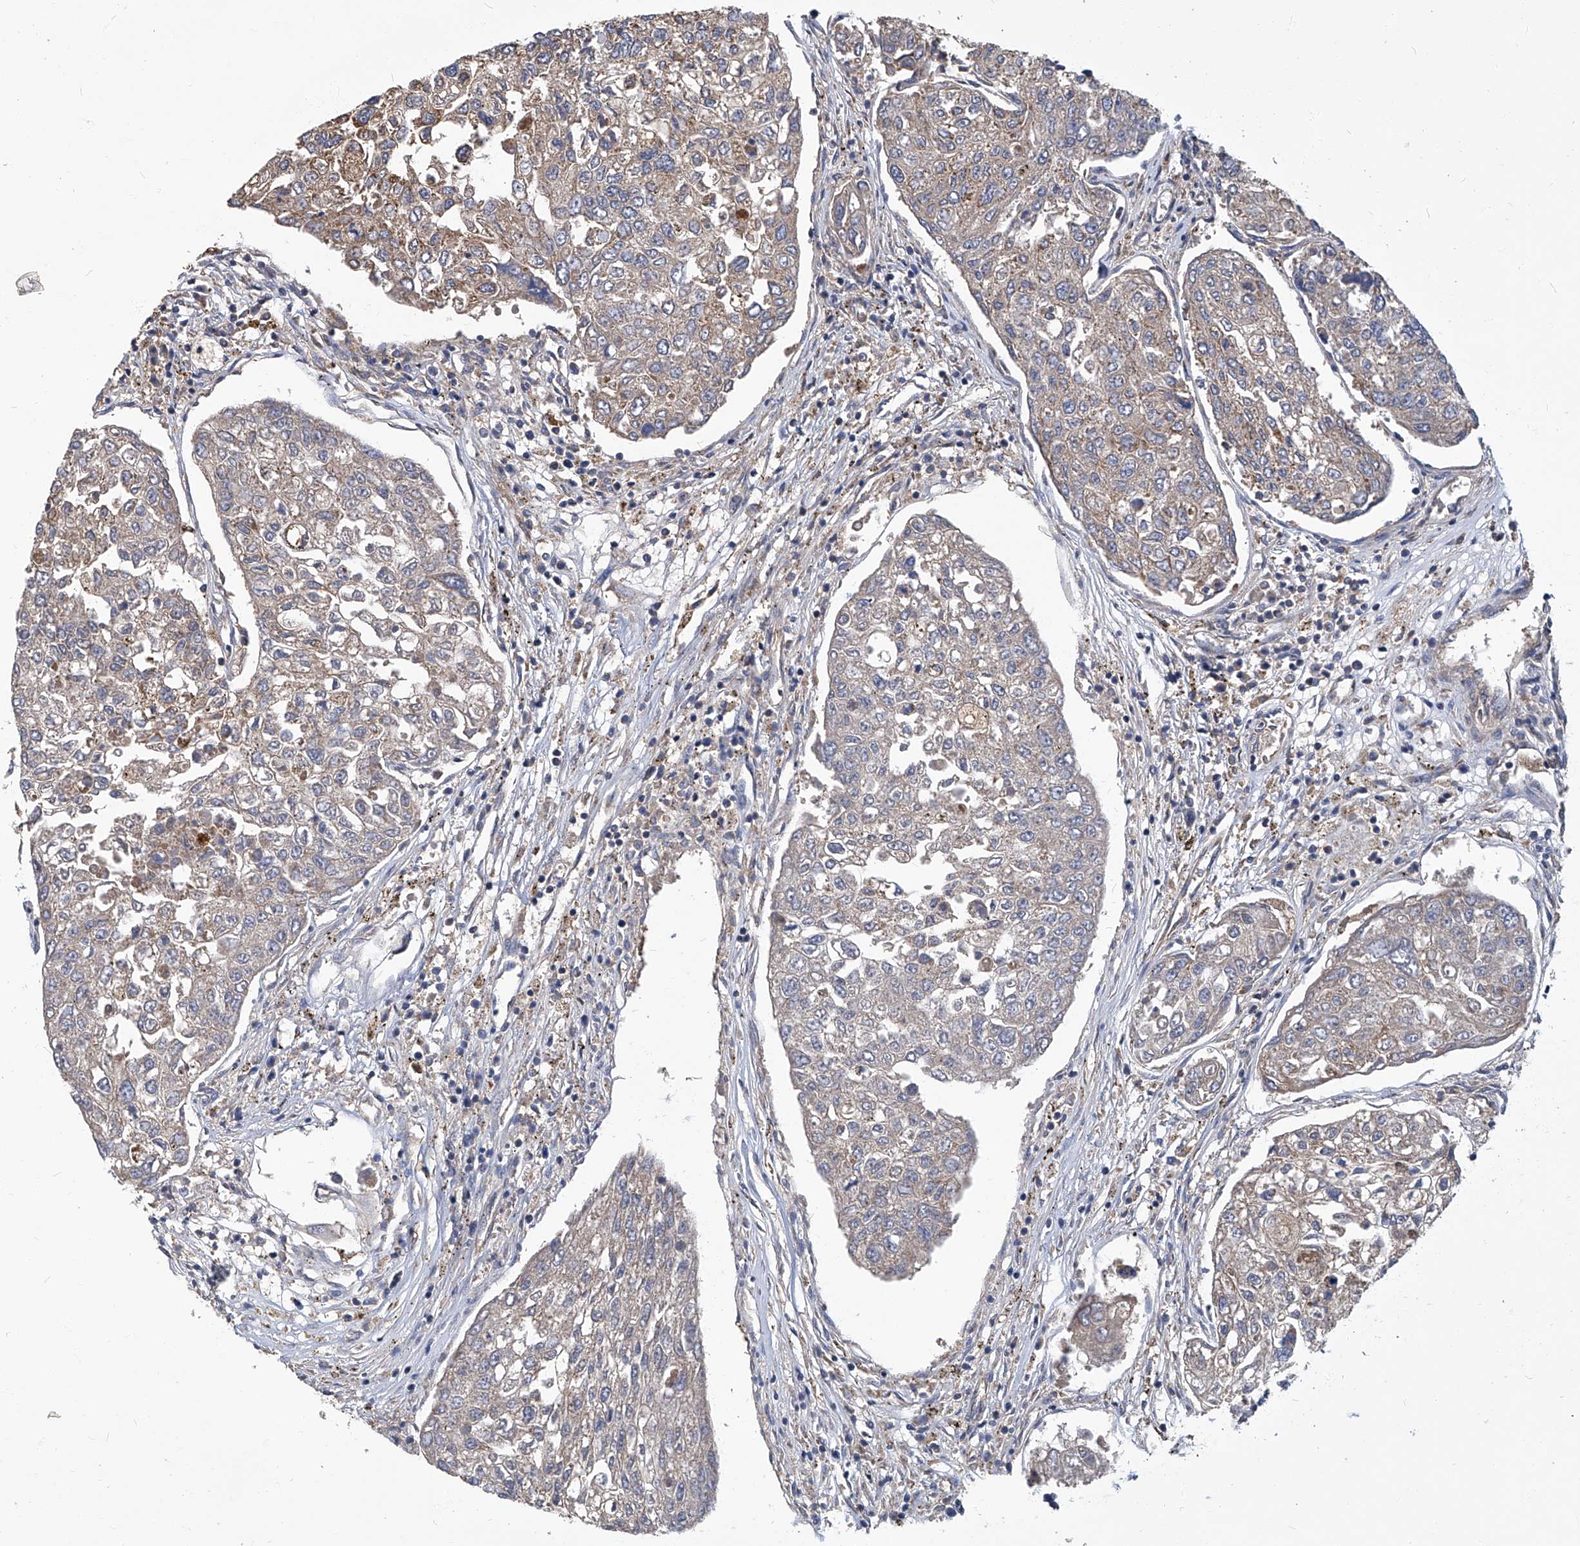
{"staining": {"intensity": "weak", "quantity": "<25%", "location": "cytoplasmic/membranous"}, "tissue": "urothelial cancer", "cell_type": "Tumor cells", "image_type": "cancer", "snomed": [{"axis": "morphology", "description": "Urothelial carcinoma, High grade"}, {"axis": "topography", "description": "Lymph node"}, {"axis": "topography", "description": "Urinary bladder"}], "caption": "A histopathology image of human urothelial carcinoma (high-grade) is negative for staining in tumor cells. Brightfield microscopy of immunohistochemistry stained with DAB (brown) and hematoxylin (blue), captured at high magnification.", "gene": "TNFRSF13B", "patient": {"sex": "male", "age": 51}}